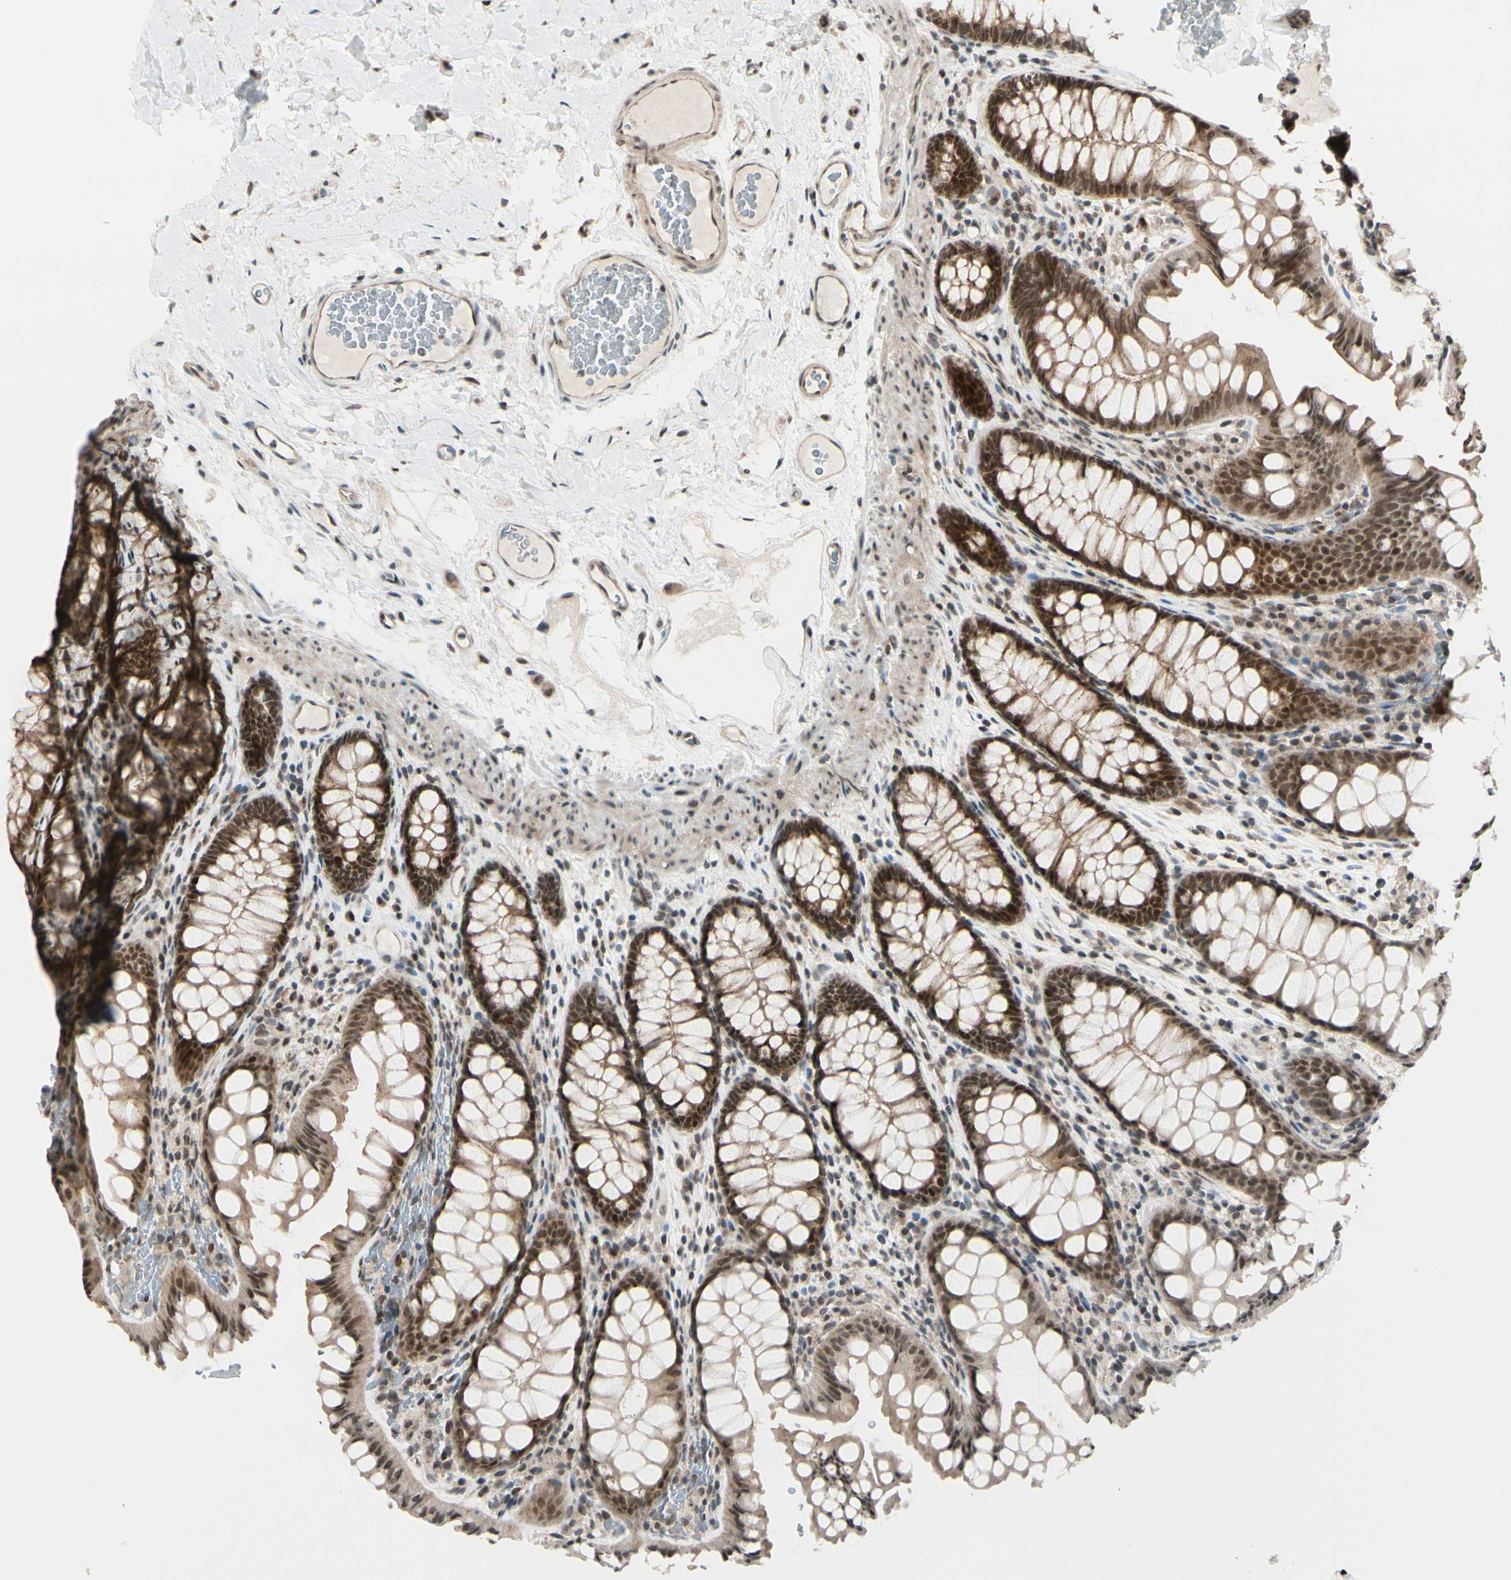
{"staining": {"intensity": "weak", "quantity": ">75%", "location": "cytoplasmic/membranous,nuclear"}, "tissue": "colon", "cell_type": "Endothelial cells", "image_type": "normal", "snomed": [{"axis": "morphology", "description": "Normal tissue, NOS"}, {"axis": "topography", "description": "Colon"}], "caption": "Immunohistochemical staining of unremarkable human colon exhibits >75% levels of weak cytoplasmic/membranous,nuclear protein expression in approximately >75% of endothelial cells. The protein is shown in brown color, while the nuclei are stained blue.", "gene": "BRMS1", "patient": {"sex": "female", "age": 55}}